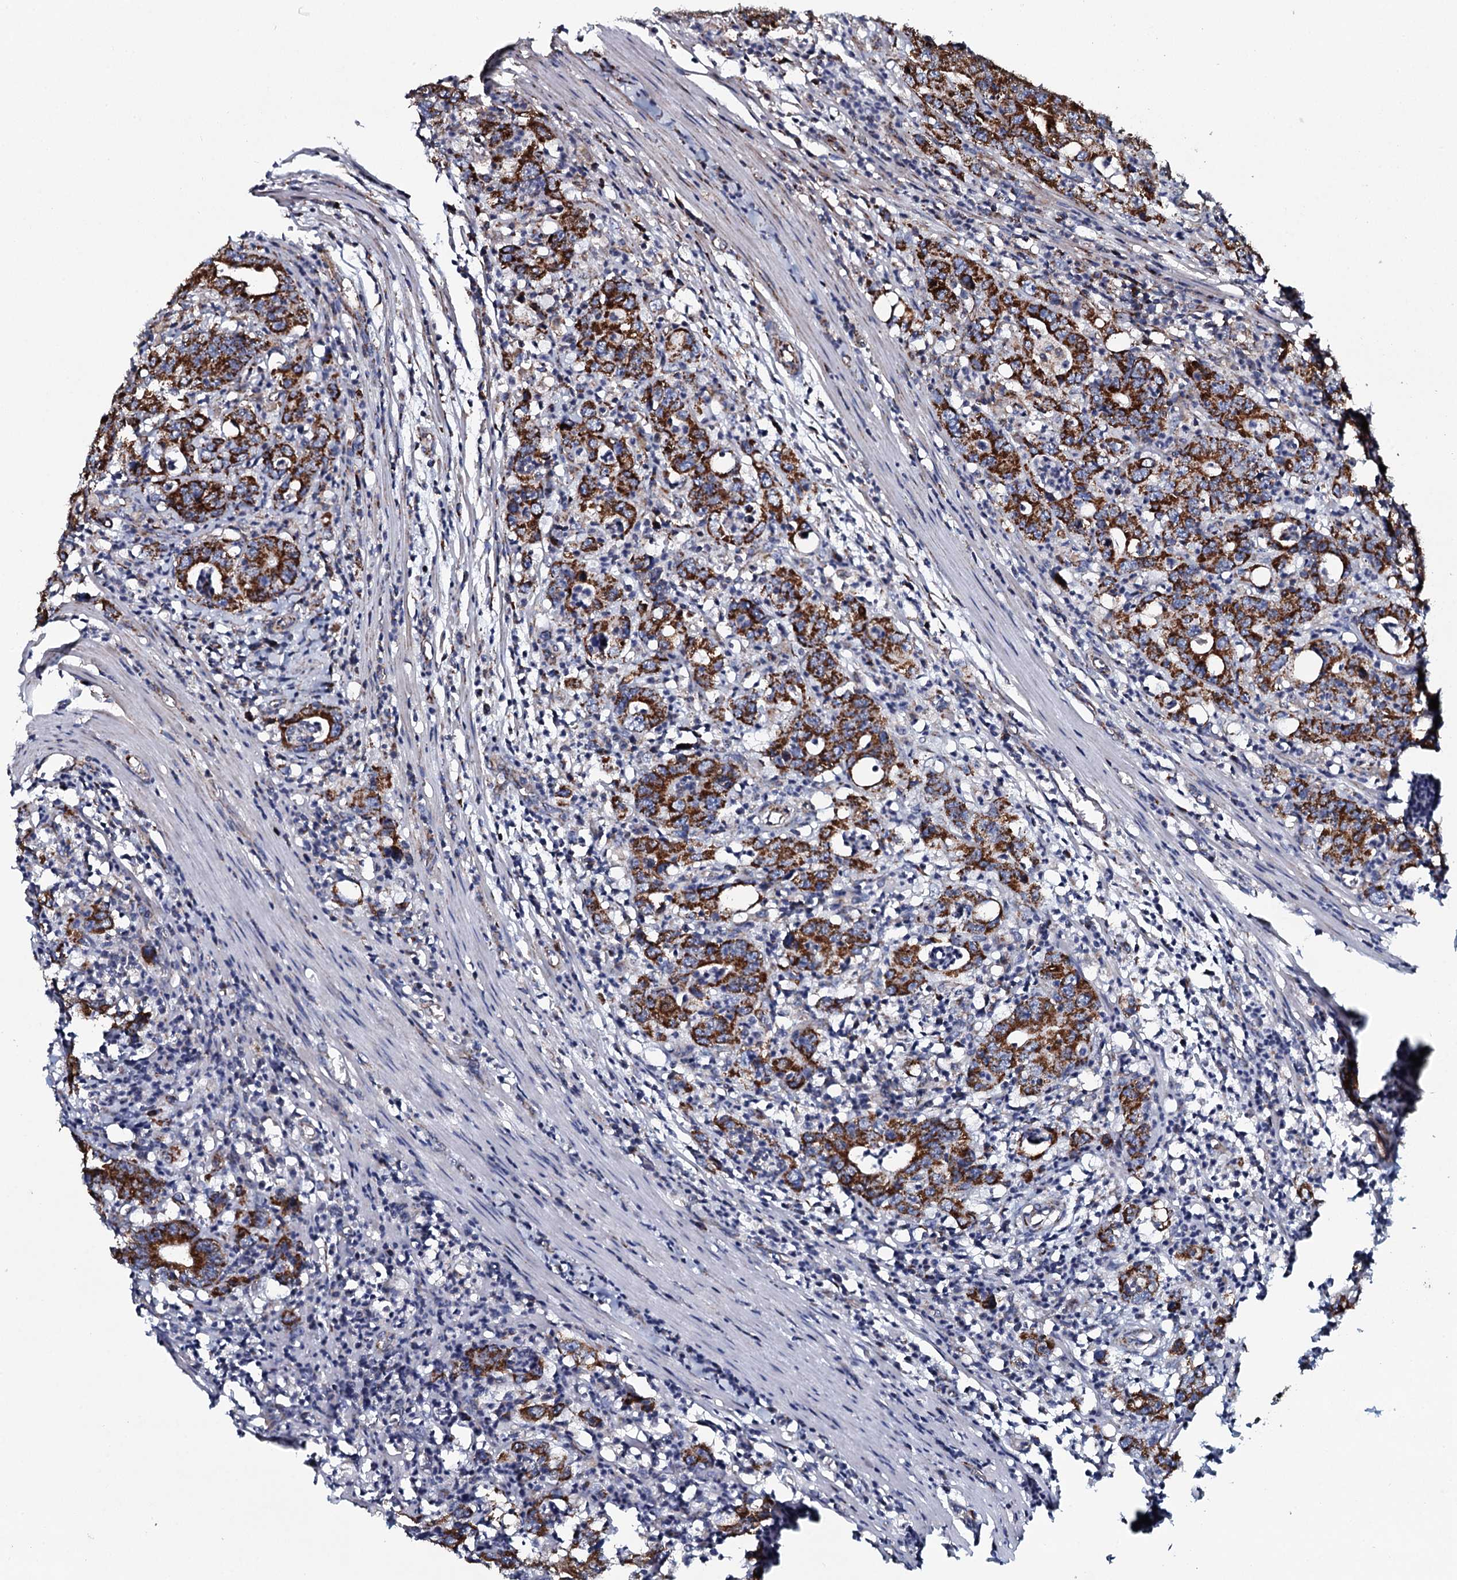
{"staining": {"intensity": "strong", "quantity": ">75%", "location": "cytoplasmic/membranous"}, "tissue": "colorectal cancer", "cell_type": "Tumor cells", "image_type": "cancer", "snomed": [{"axis": "morphology", "description": "Adenocarcinoma, NOS"}, {"axis": "topography", "description": "Colon"}], "caption": "This is a micrograph of immunohistochemistry (IHC) staining of adenocarcinoma (colorectal), which shows strong staining in the cytoplasmic/membranous of tumor cells.", "gene": "EVC2", "patient": {"sex": "female", "age": 75}}